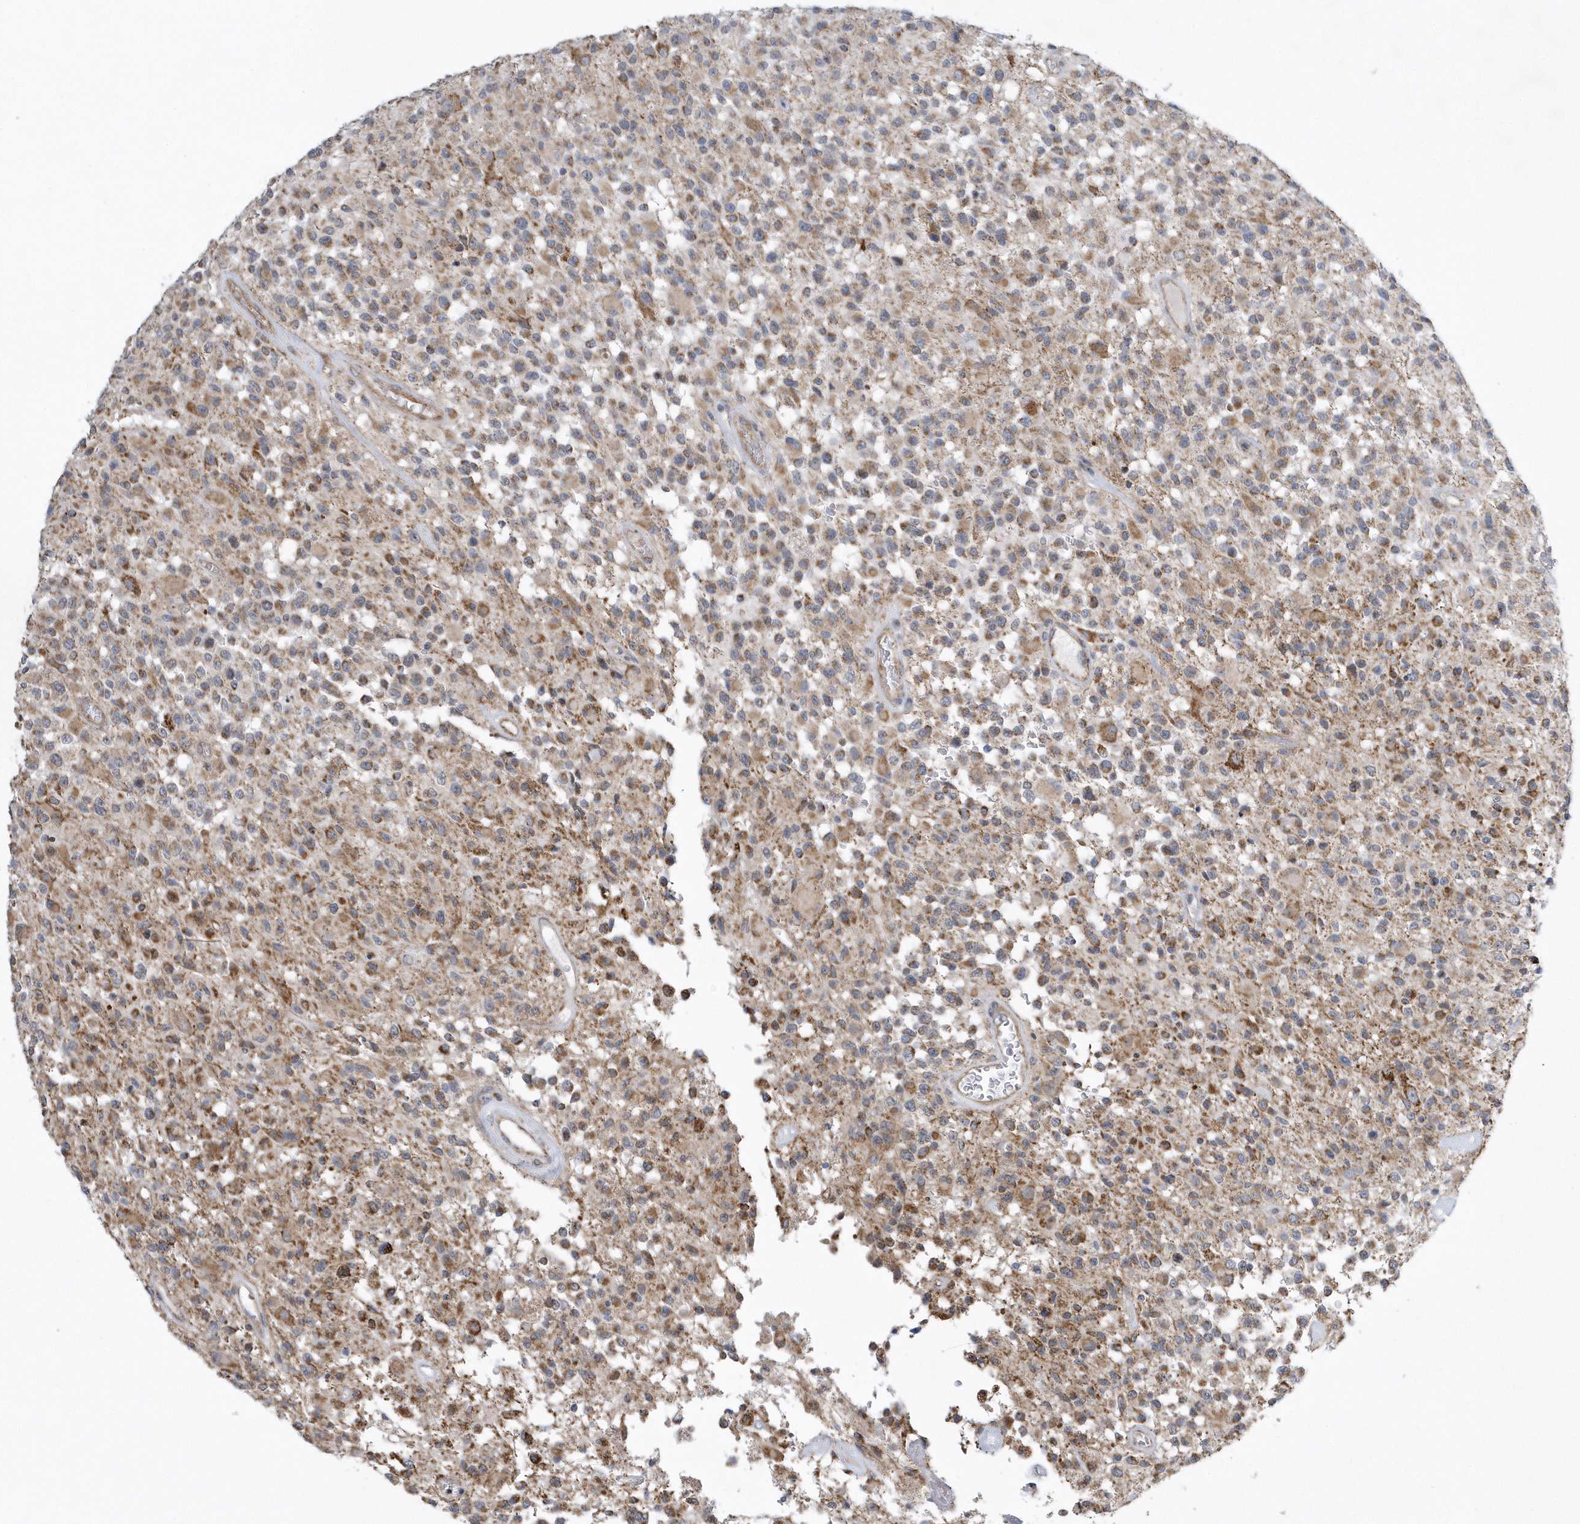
{"staining": {"intensity": "moderate", "quantity": "25%-75%", "location": "cytoplasmic/membranous"}, "tissue": "glioma", "cell_type": "Tumor cells", "image_type": "cancer", "snomed": [{"axis": "morphology", "description": "Glioma, malignant, High grade"}, {"axis": "morphology", "description": "Glioblastoma, NOS"}, {"axis": "topography", "description": "Brain"}], "caption": "Human glioma stained with a protein marker reveals moderate staining in tumor cells.", "gene": "SLX9", "patient": {"sex": "male", "age": 60}}